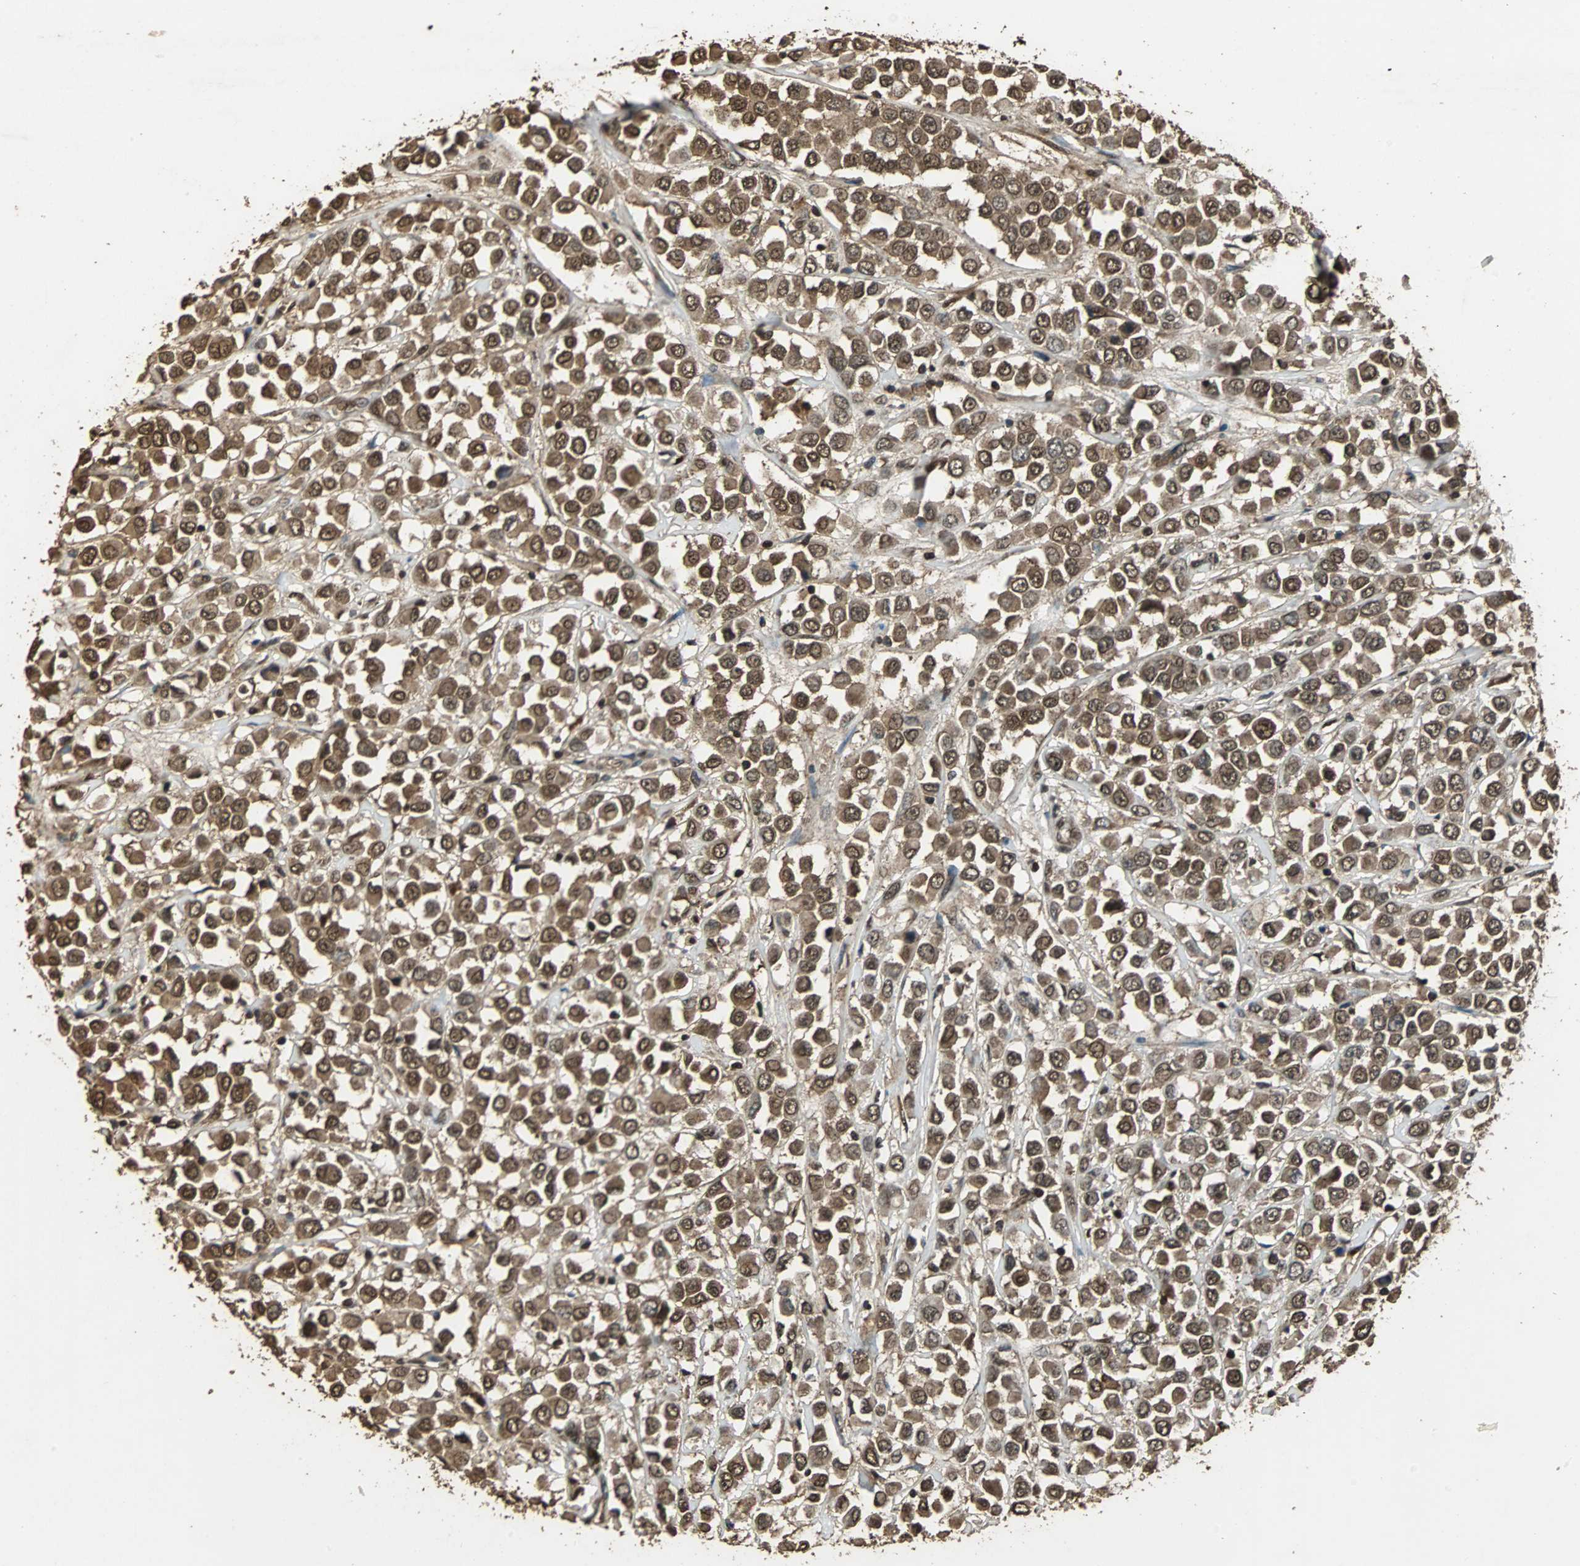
{"staining": {"intensity": "strong", "quantity": ">75%", "location": "cytoplasmic/membranous,nuclear"}, "tissue": "breast cancer", "cell_type": "Tumor cells", "image_type": "cancer", "snomed": [{"axis": "morphology", "description": "Duct carcinoma"}, {"axis": "topography", "description": "Breast"}], "caption": "A histopathology image of human intraductal carcinoma (breast) stained for a protein shows strong cytoplasmic/membranous and nuclear brown staining in tumor cells.", "gene": "ZNF18", "patient": {"sex": "female", "age": 61}}